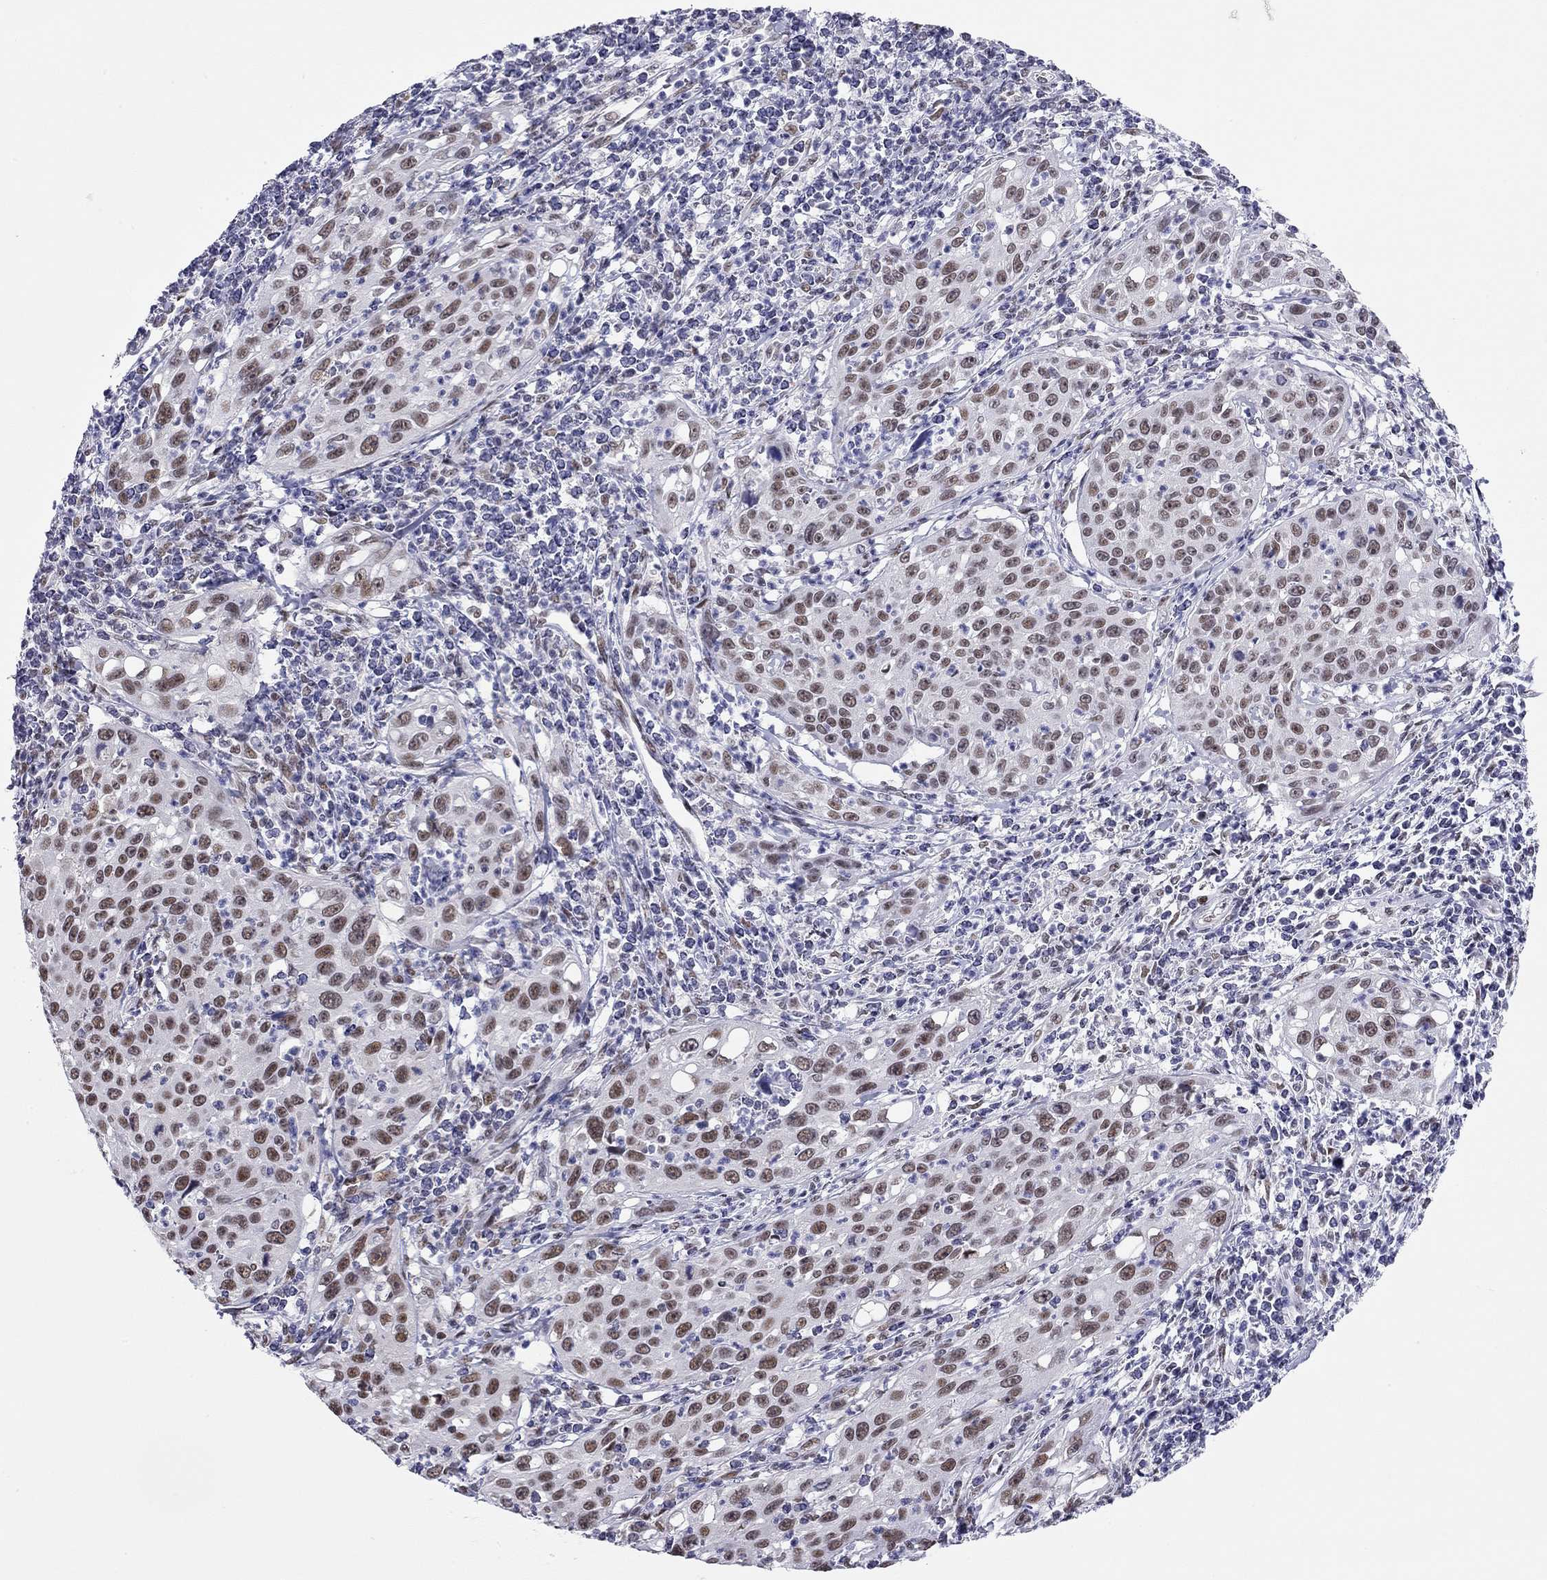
{"staining": {"intensity": "moderate", "quantity": "25%-75%", "location": "nuclear"}, "tissue": "cervical cancer", "cell_type": "Tumor cells", "image_type": "cancer", "snomed": [{"axis": "morphology", "description": "Squamous cell carcinoma, NOS"}, {"axis": "topography", "description": "Cervix"}], "caption": "About 25%-75% of tumor cells in cervical cancer reveal moderate nuclear protein expression as visualized by brown immunohistochemical staining.", "gene": "DOT1L", "patient": {"sex": "female", "age": 26}}